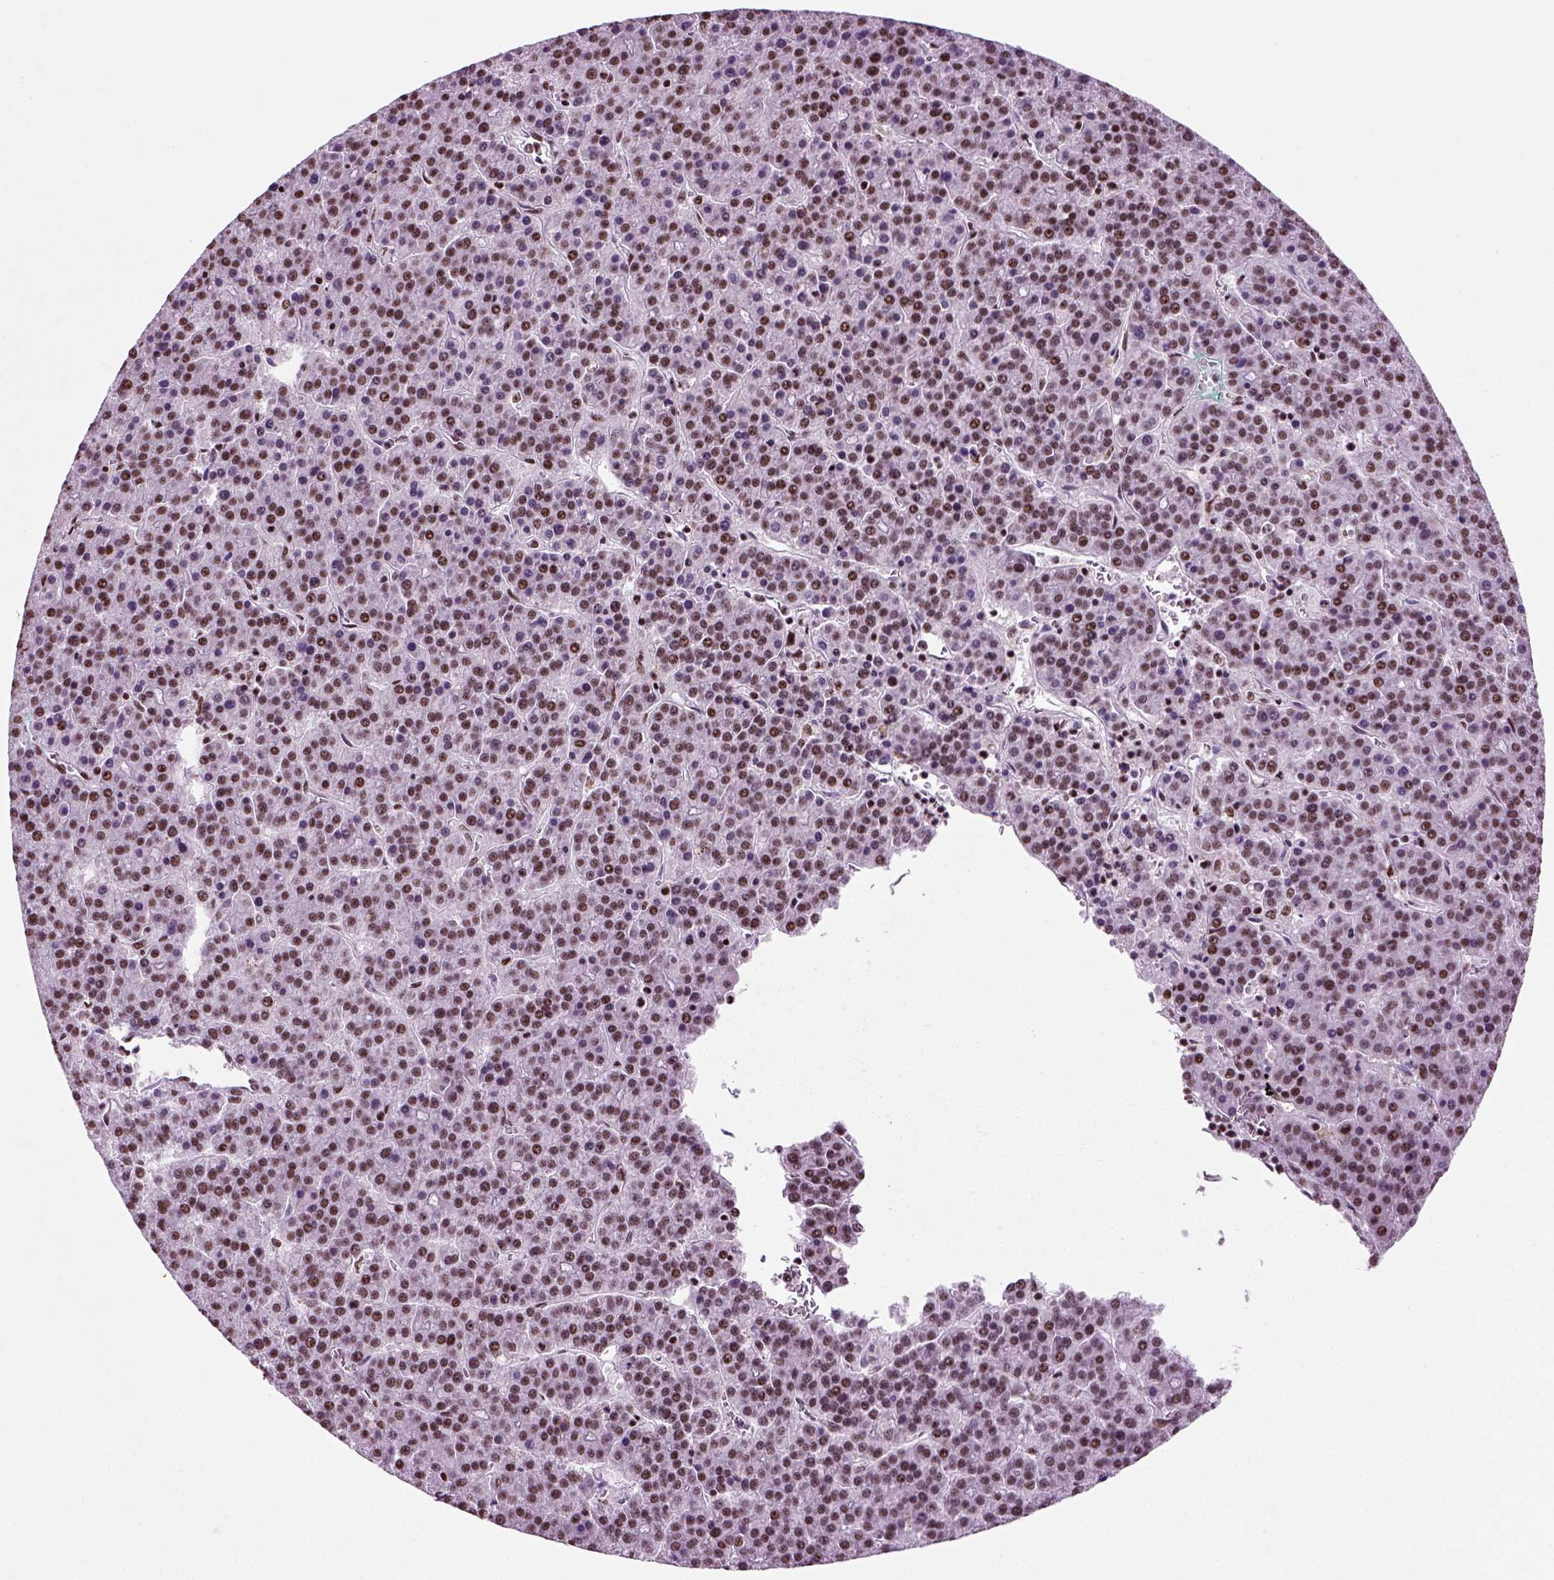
{"staining": {"intensity": "moderate", "quantity": "25%-75%", "location": "nuclear"}, "tissue": "liver cancer", "cell_type": "Tumor cells", "image_type": "cancer", "snomed": [{"axis": "morphology", "description": "Carcinoma, Hepatocellular, NOS"}, {"axis": "topography", "description": "Liver"}], "caption": "The micrograph shows a brown stain indicating the presence of a protein in the nuclear of tumor cells in liver cancer (hepatocellular carcinoma).", "gene": "RCOR3", "patient": {"sex": "female", "age": 58}}